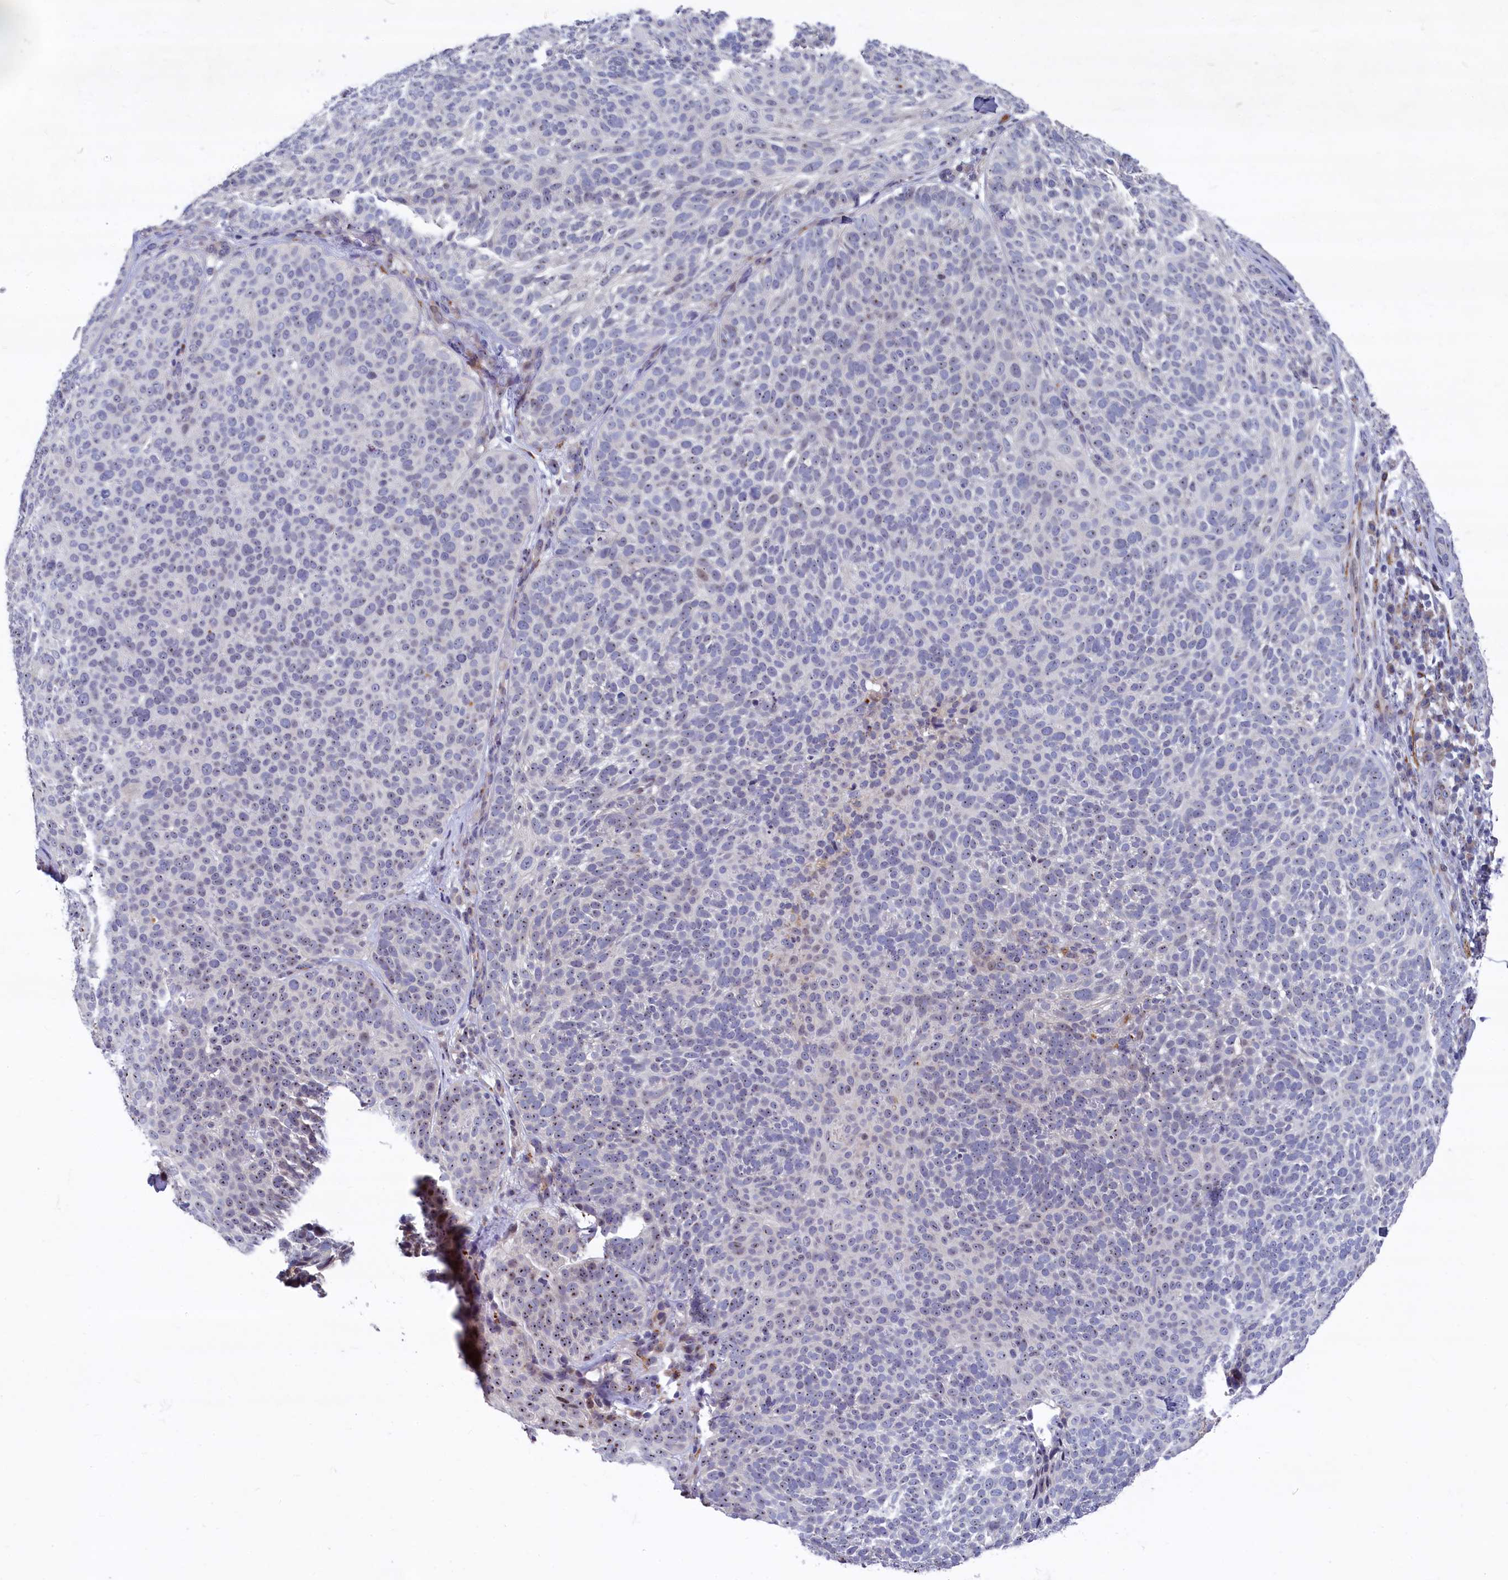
{"staining": {"intensity": "weak", "quantity": "<25%", "location": "nuclear"}, "tissue": "skin cancer", "cell_type": "Tumor cells", "image_type": "cancer", "snomed": [{"axis": "morphology", "description": "Basal cell carcinoma"}, {"axis": "topography", "description": "Skin"}], "caption": "Immunohistochemical staining of skin basal cell carcinoma exhibits no significant expression in tumor cells.", "gene": "ASXL3", "patient": {"sex": "male", "age": 85}}